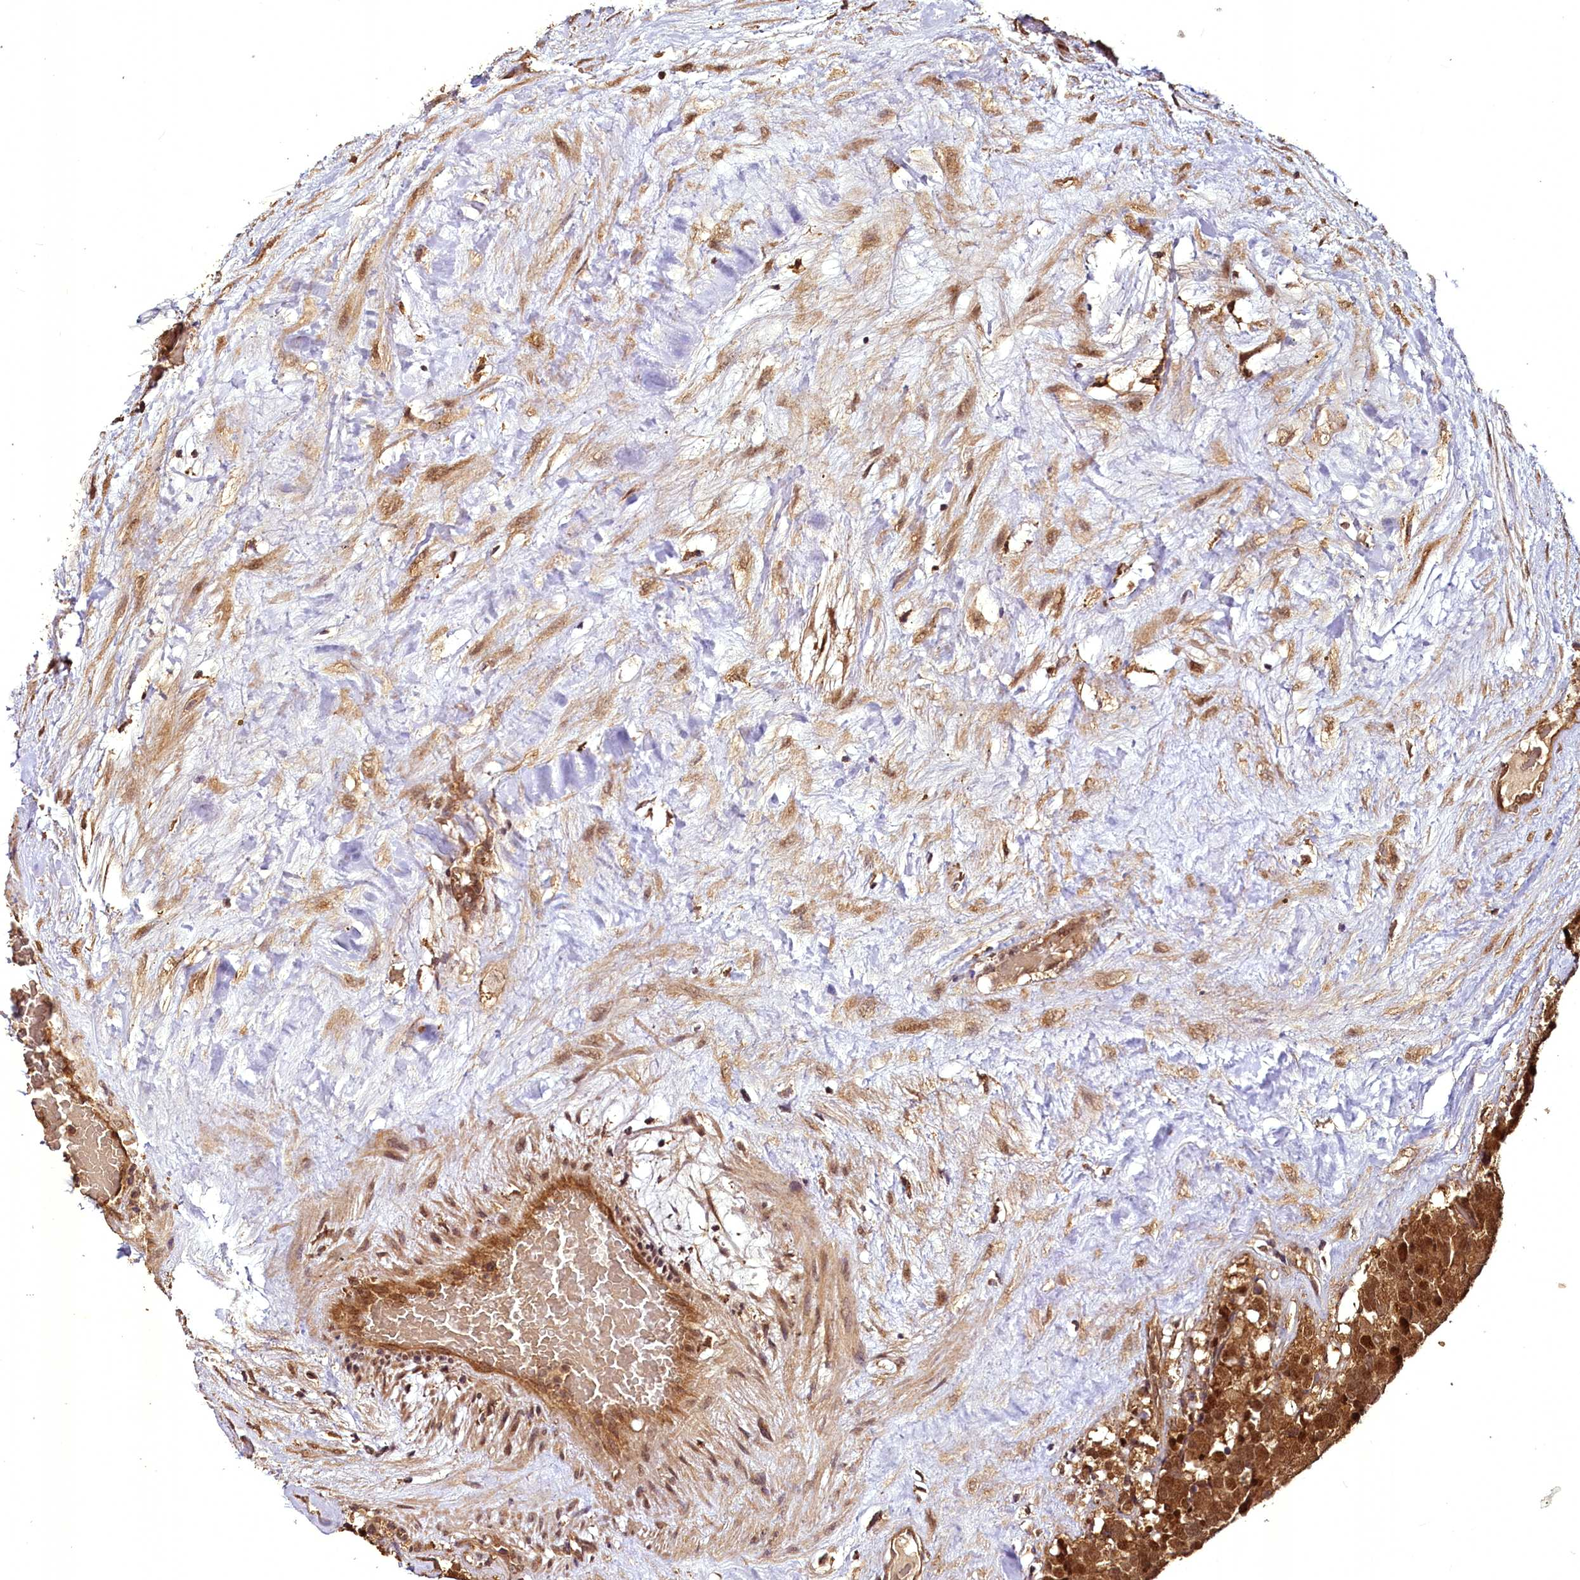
{"staining": {"intensity": "strong", "quantity": ">75%", "location": "cytoplasmic/membranous,nuclear"}, "tissue": "testis cancer", "cell_type": "Tumor cells", "image_type": "cancer", "snomed": [{"axis": "morphology", "description": "Seminoma, NOS"}, {"axis": "topography", "description": "Testis"}], "caption": "This is an image of immunohistochemistry staining of testis cancer, which shows strong expression in the cytoplasmic/membranous and nuclear of tumor cells.", "gene": "VPS51", "patient": {"sex": "male", "age": 71}}